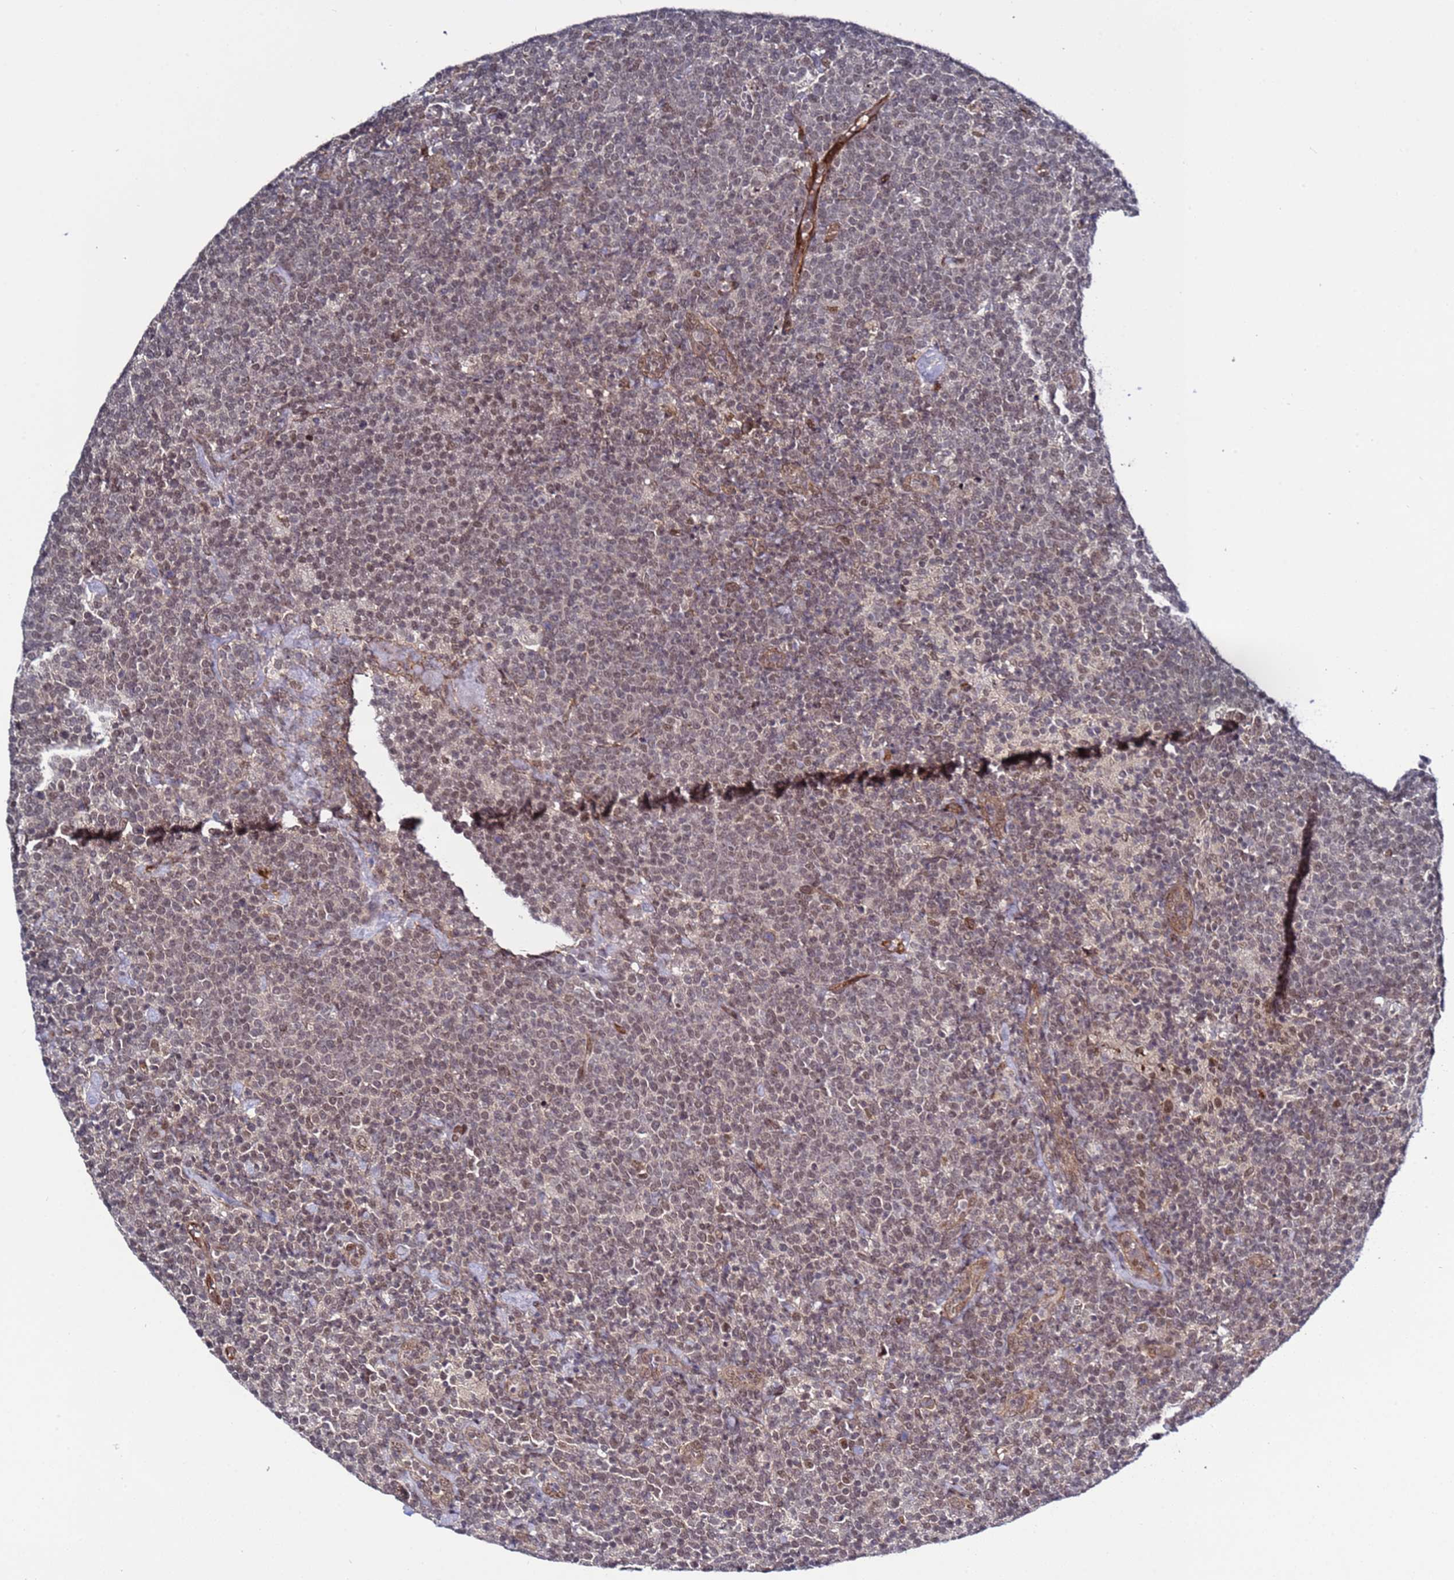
{"staining": {"intensity": "weak", "quantity": ">75%", "location": "nuclear"}, "tissue": "lymphoma", "cell_type": "Tumor cells", "image_type": "cancer", "snomed": [{"axis": "morphology", "description": "Malignant lymphoma, non-Hodgkin's type, High grade"}, {"axis": "topography", "description": "Lymph node"}], "caption": "Tumor cells reveal weak nuclear positivity in approximately >75% of cells in lymphoma.", "gene": "POLR2D", "patient": {"sex": "male", "age": 61}}